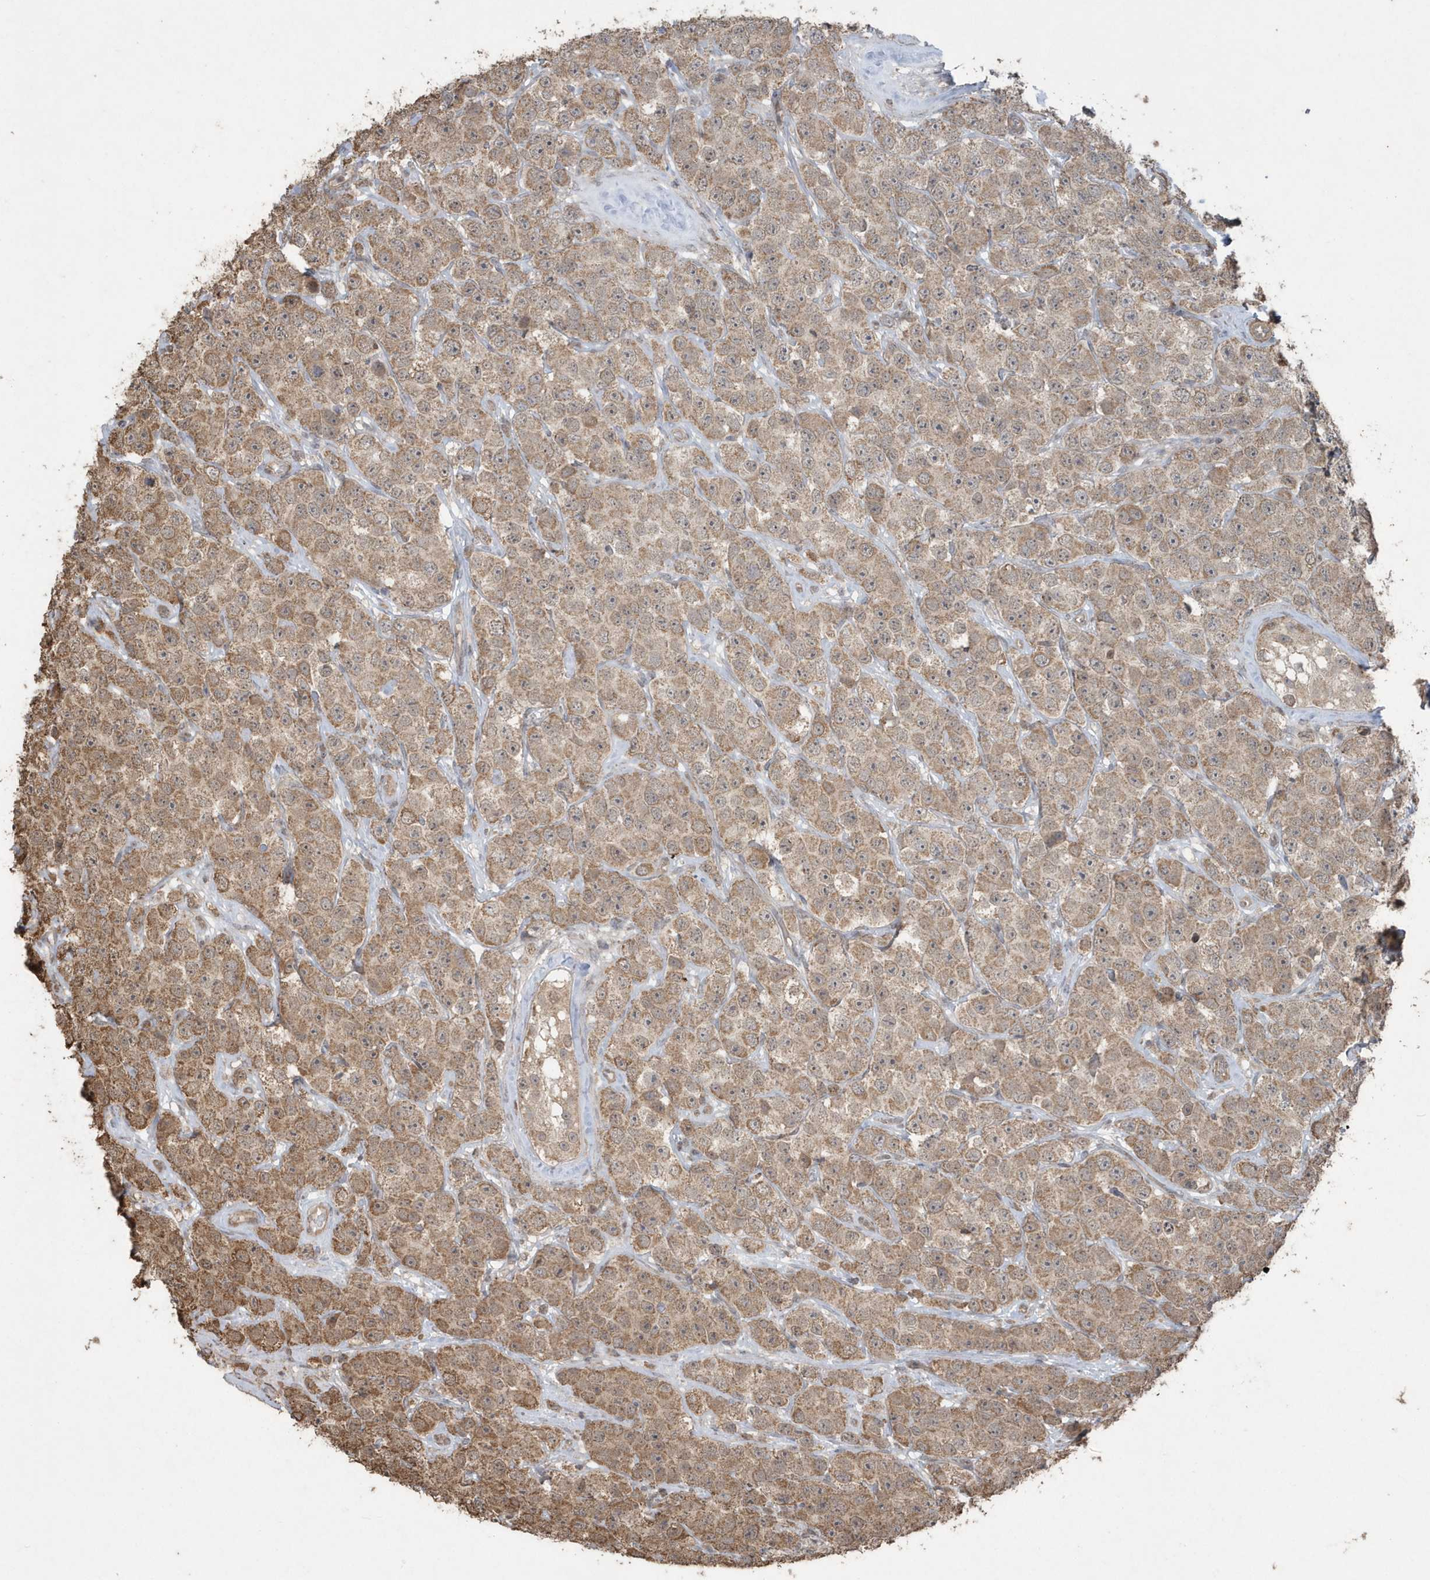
{"staining": {"intensity": "moderate", "quantity": ">75%", "location": "cytoplasmic/membranous"}, "tissue": "testis cancer", "cell_type": "Tumor cells", "image_type": "cancer", "snomed": [{"axis": "morphology", "description": "Seminoma, NOS"}, {"axis": "topography", "description": "Testis"}], "caption": "Immunohistochemical staining of testis seminoma displays moderate cytoplasmic/membranous protein expression in about >75% of tumor cells. Using DAB (brown) and hematoxylin (blue) stains, captured at high magnification using brightfield microscopy.", "gene": "PAXBP1", "patient": {"sex": "male", "age": 28}}